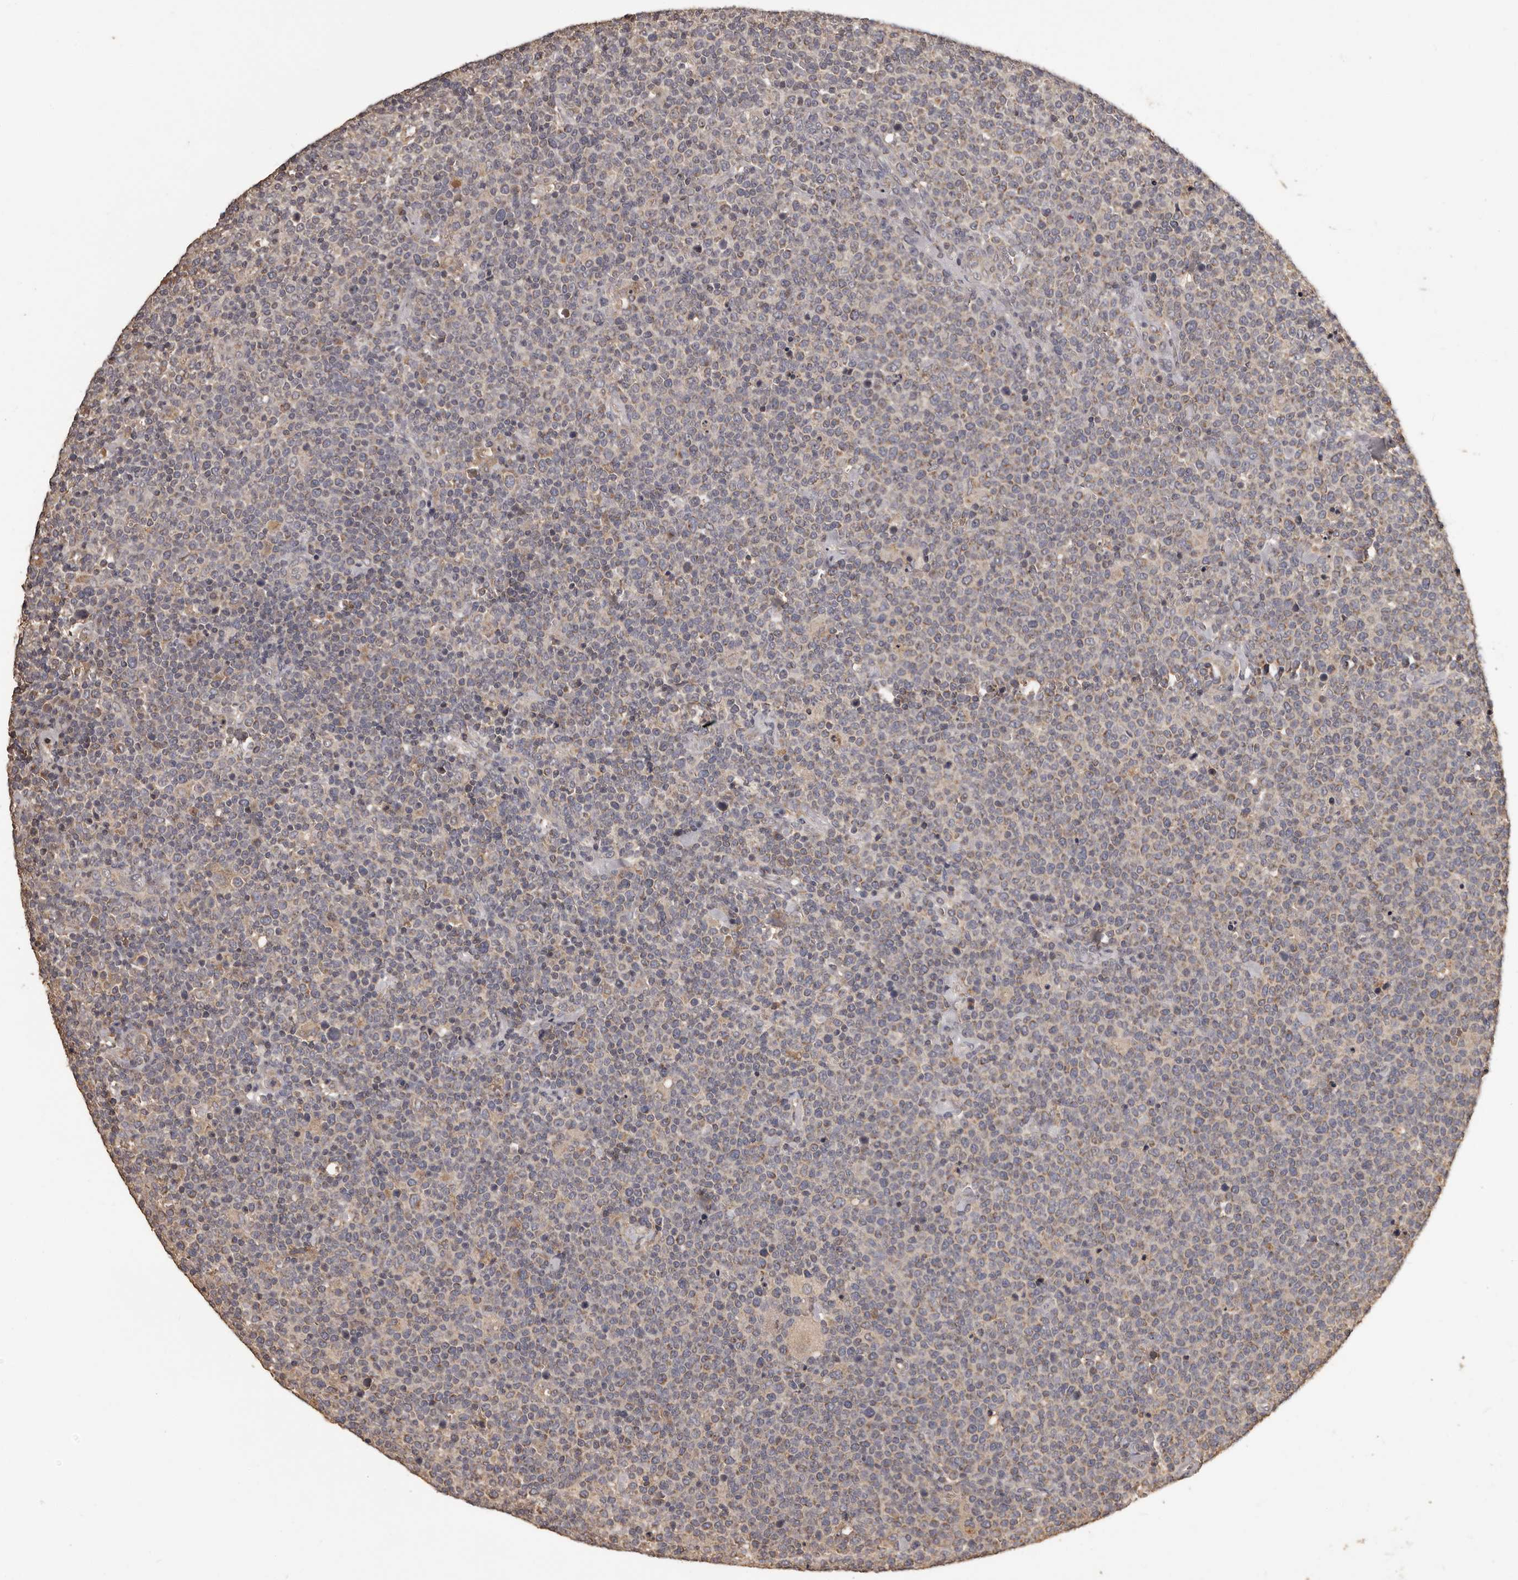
{"staining": {"intensity": "weak", "quantity": "25%-75%", "location": "cytoplasmic/membranous"}, "tissue": "lymphoma", "cell_type": "Tumor cells", "image_type": "cancer", "snomed": [{"axis": "morphology", "description": "Malignant lymphoma, non-Hodgkin's type, High grade"}, {"axis": "topography", "description": "Lymph node"}], "caption": "Human lymphoma stained with a protein marker shows weak staining in tumor cells.", "gene": "MGAT5", "patient": {"sex": "male", "age": 61}}